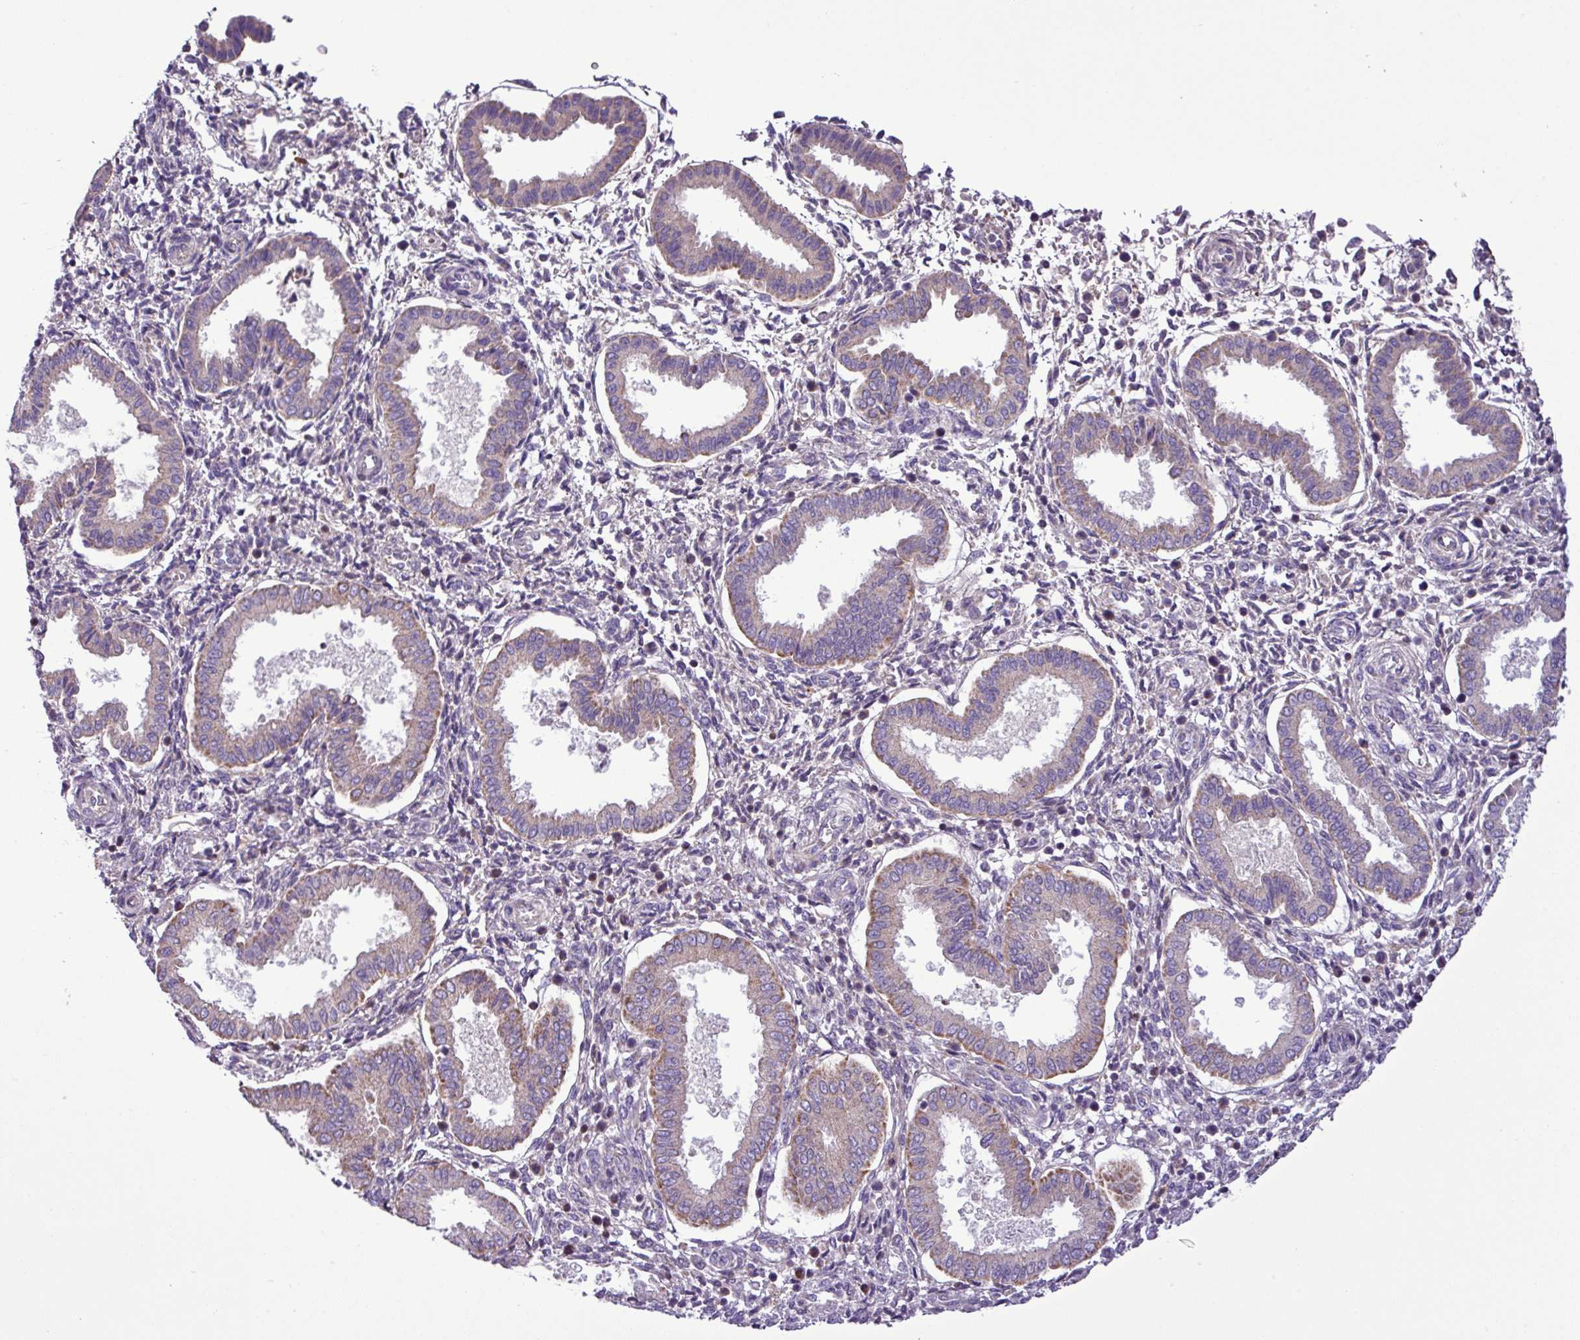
{"staining": {"intensity": "negative", "quantity": "none", "location": "none"}, "tissue": "endometrium", "cell_type": "Cells in endometrial stroma", "image_type": "normal", "snomed": [{"axis": "morphology", "description": "Normal tissue, NOS"}, {"axis": "topography", "description": "Endometrium"}], "caption": "Immunohistochemistry (IHC) micrograph of benign endometrium stained for a protein (brown), which shows no expression in cells in endometrial stroma.", "gene": "FAM183A", "patient": {"sex": "female", "age": 24}}